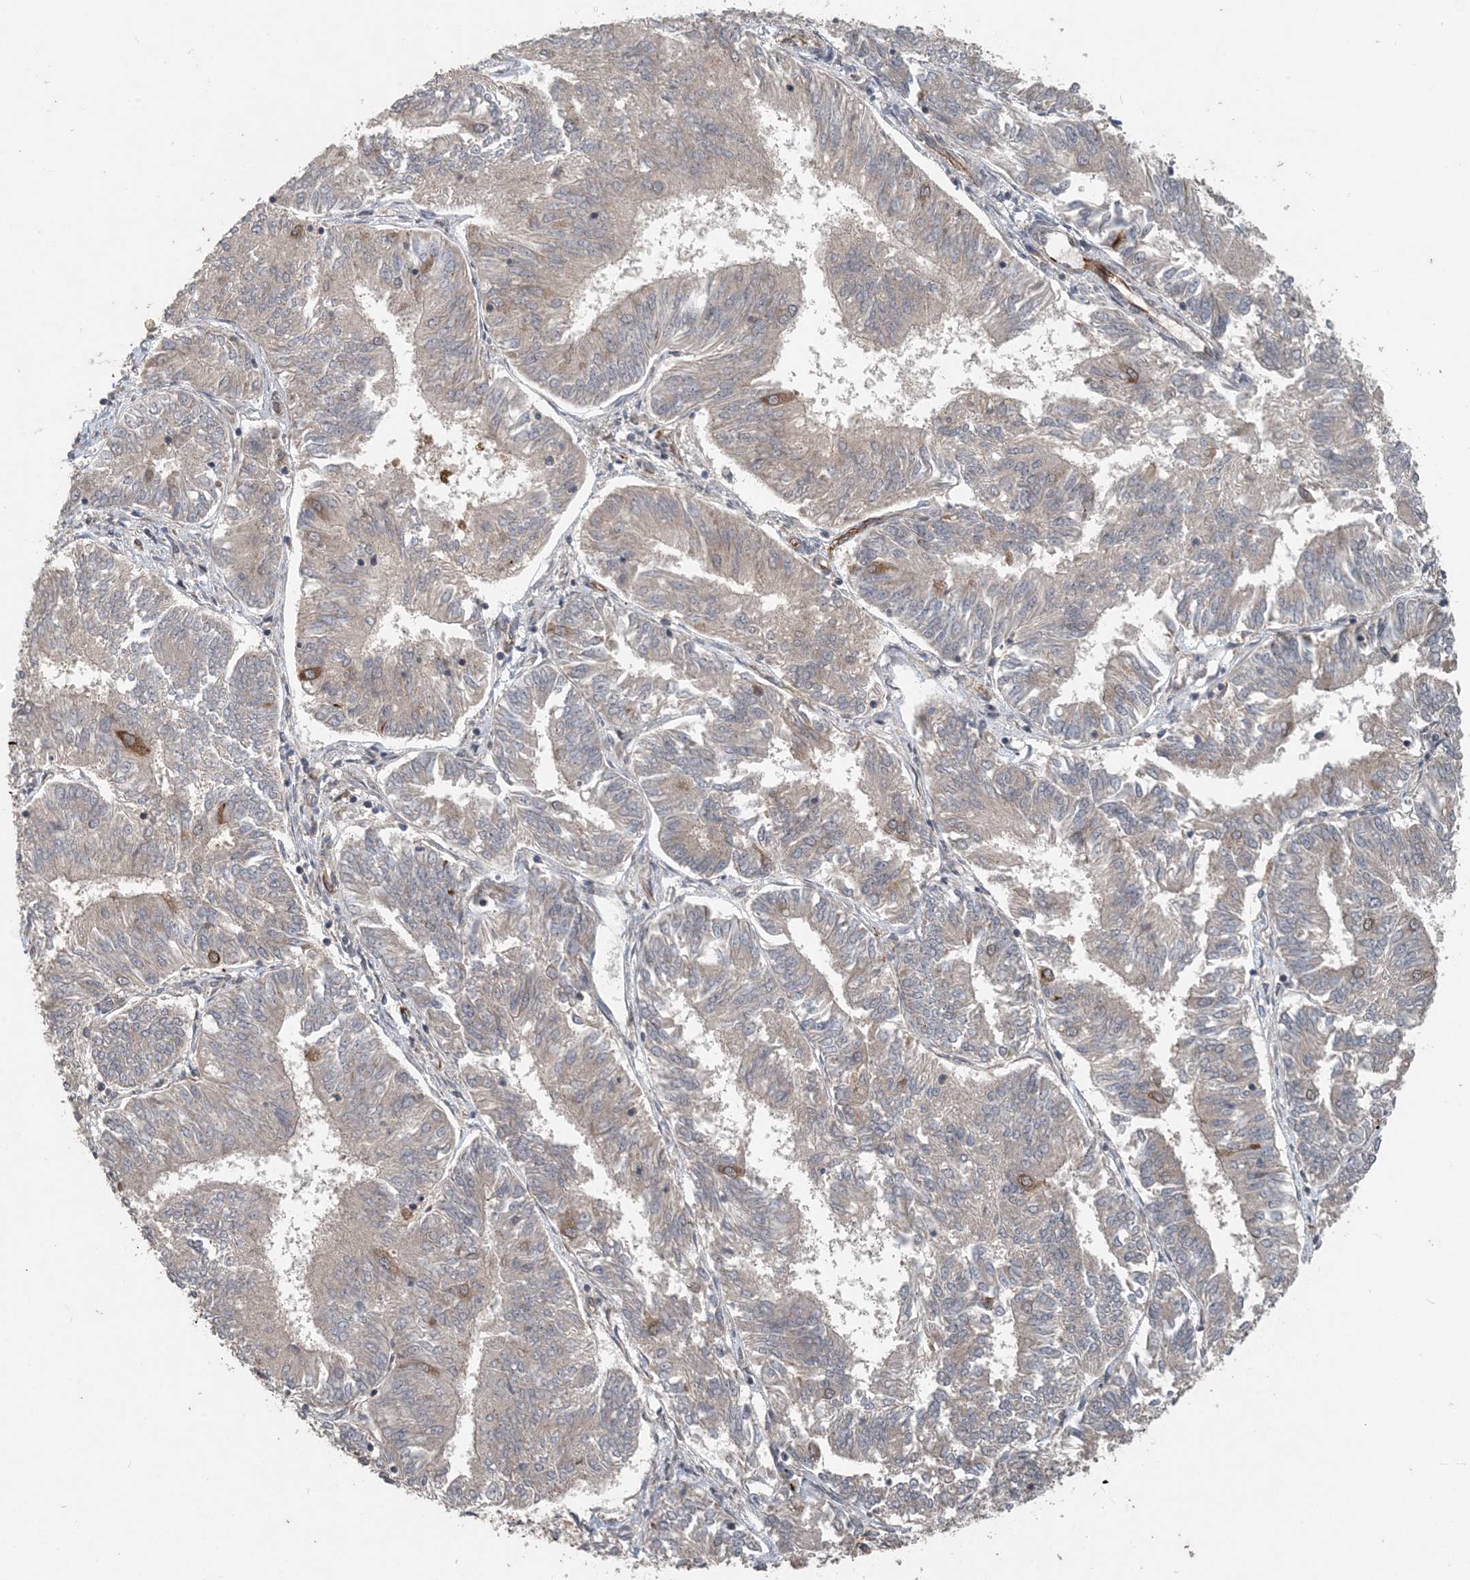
{"staining": {"intensity": "negative", "quantity": "none", "location": "none"}, "tissue": "endometrial cancer", "cell_type": "Tumor cells", "image_type": "cancer", "snomed": [{"axis": "morphology", "description": "Adenocarcinoma, NOS"}, {"axis": "topography", "description": "Endometrium"}], "caption": "There is no significant expression in tumor cells of endometrial cancer.", "gene": "MYO9B", "patient": {"sex": "female", "age": 58}}